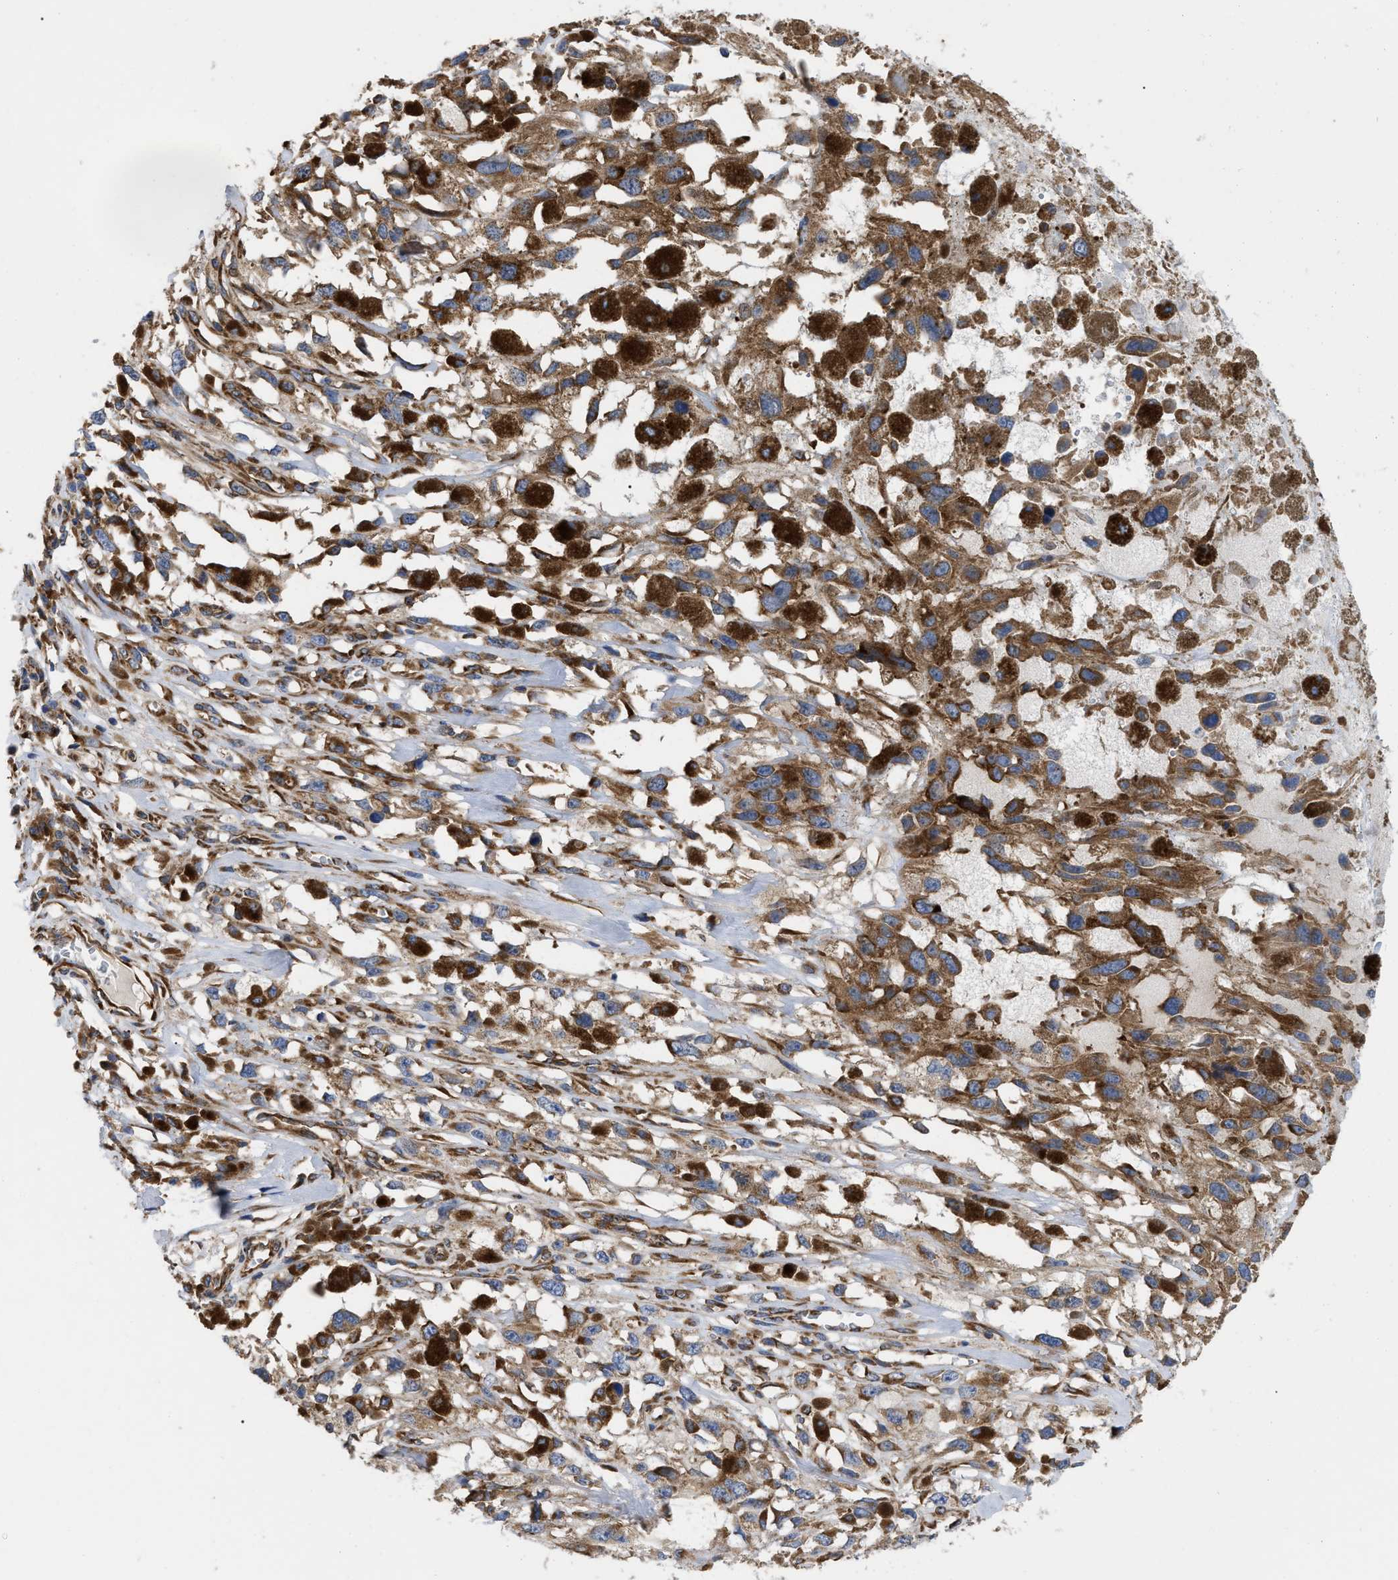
{"staining": {"intensity": "moderate", "quantity": ">75%", "location": "cytoplasmic/membranous"}, "tissue": "melanoma", "cell_type": "Tumor cells", "image_type": "cancer", "snomed": [{"axis": "morphology", "description": "Malignant melanoma, Metastatic site"}, {"axis": "topography", "description": "Lymph node"}], "caption": "Tumor cells show medium levels of moderate cytoplasmic/membranous positivity in about >75% of cells in human malignant melanoma (metastatic site). Using DAB (3,3'-diaminobenzidine) (brown) and hematoxylin (blue) stains, captured at high magnification using brightfield microscopy.", "gene": "FAM120A", "patient": {"sex": "male", "age": 59}}